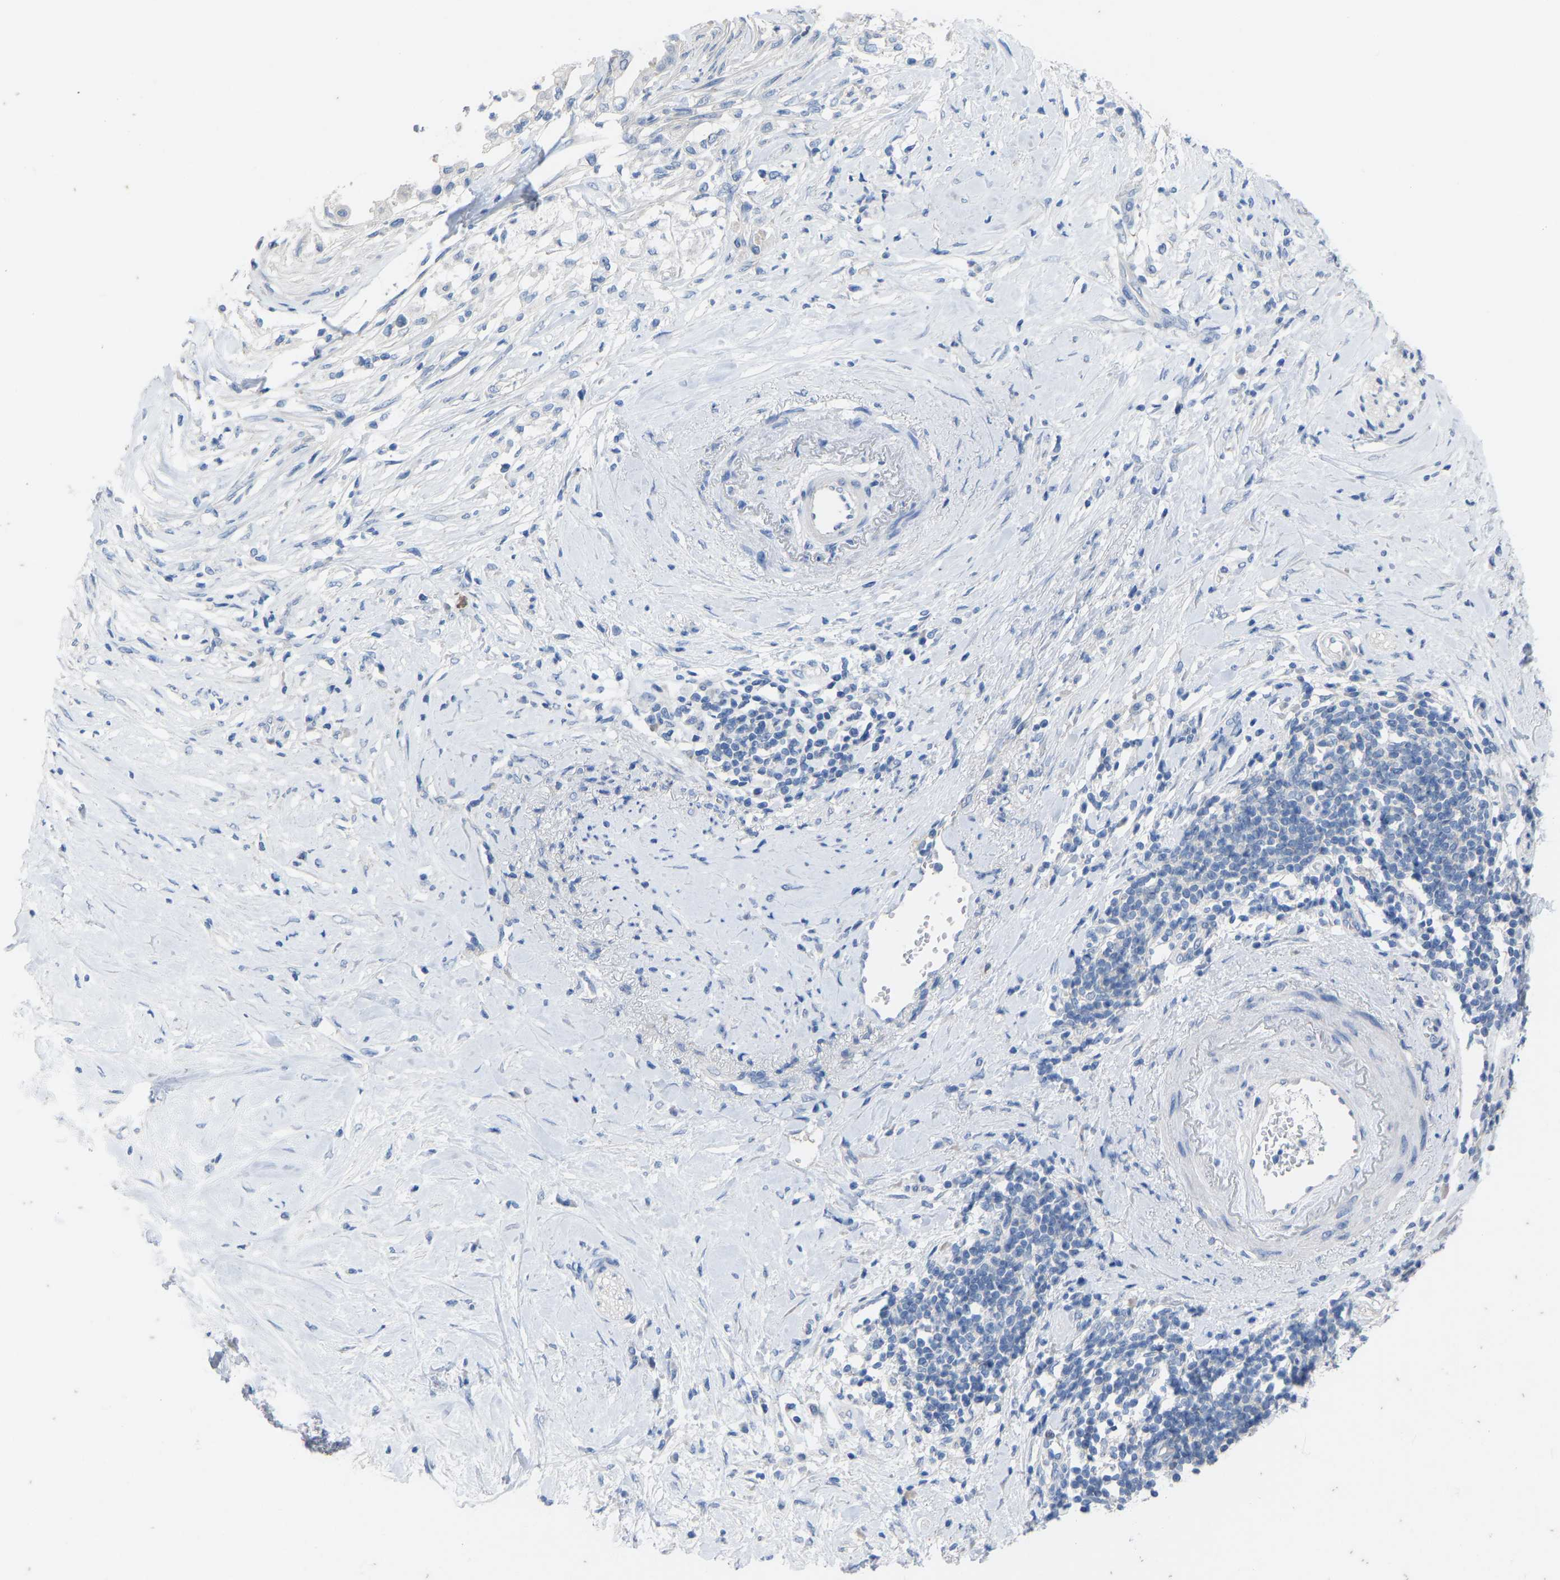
{"staining": {"intensity": "negative", "quantity": "none", "location": "none"}, "tissue": "pancreatic cancer", "cell_type": "Tumor cells", "image_type": "cancer", "snomed": [{"axis": "morphology", "description": "Adenocarcinoma, NOS"}, {"axis": "topography", "description": "Pancreas"}], "caption": "Immunohistochemistry photomicrograph of neoplastic tissue: pancreatic cancer stained with DAB exhibits no significant protein positivity in tumor cells.", "gene": "OLIG2", "patient": {"sex": "female", "age": 60}}